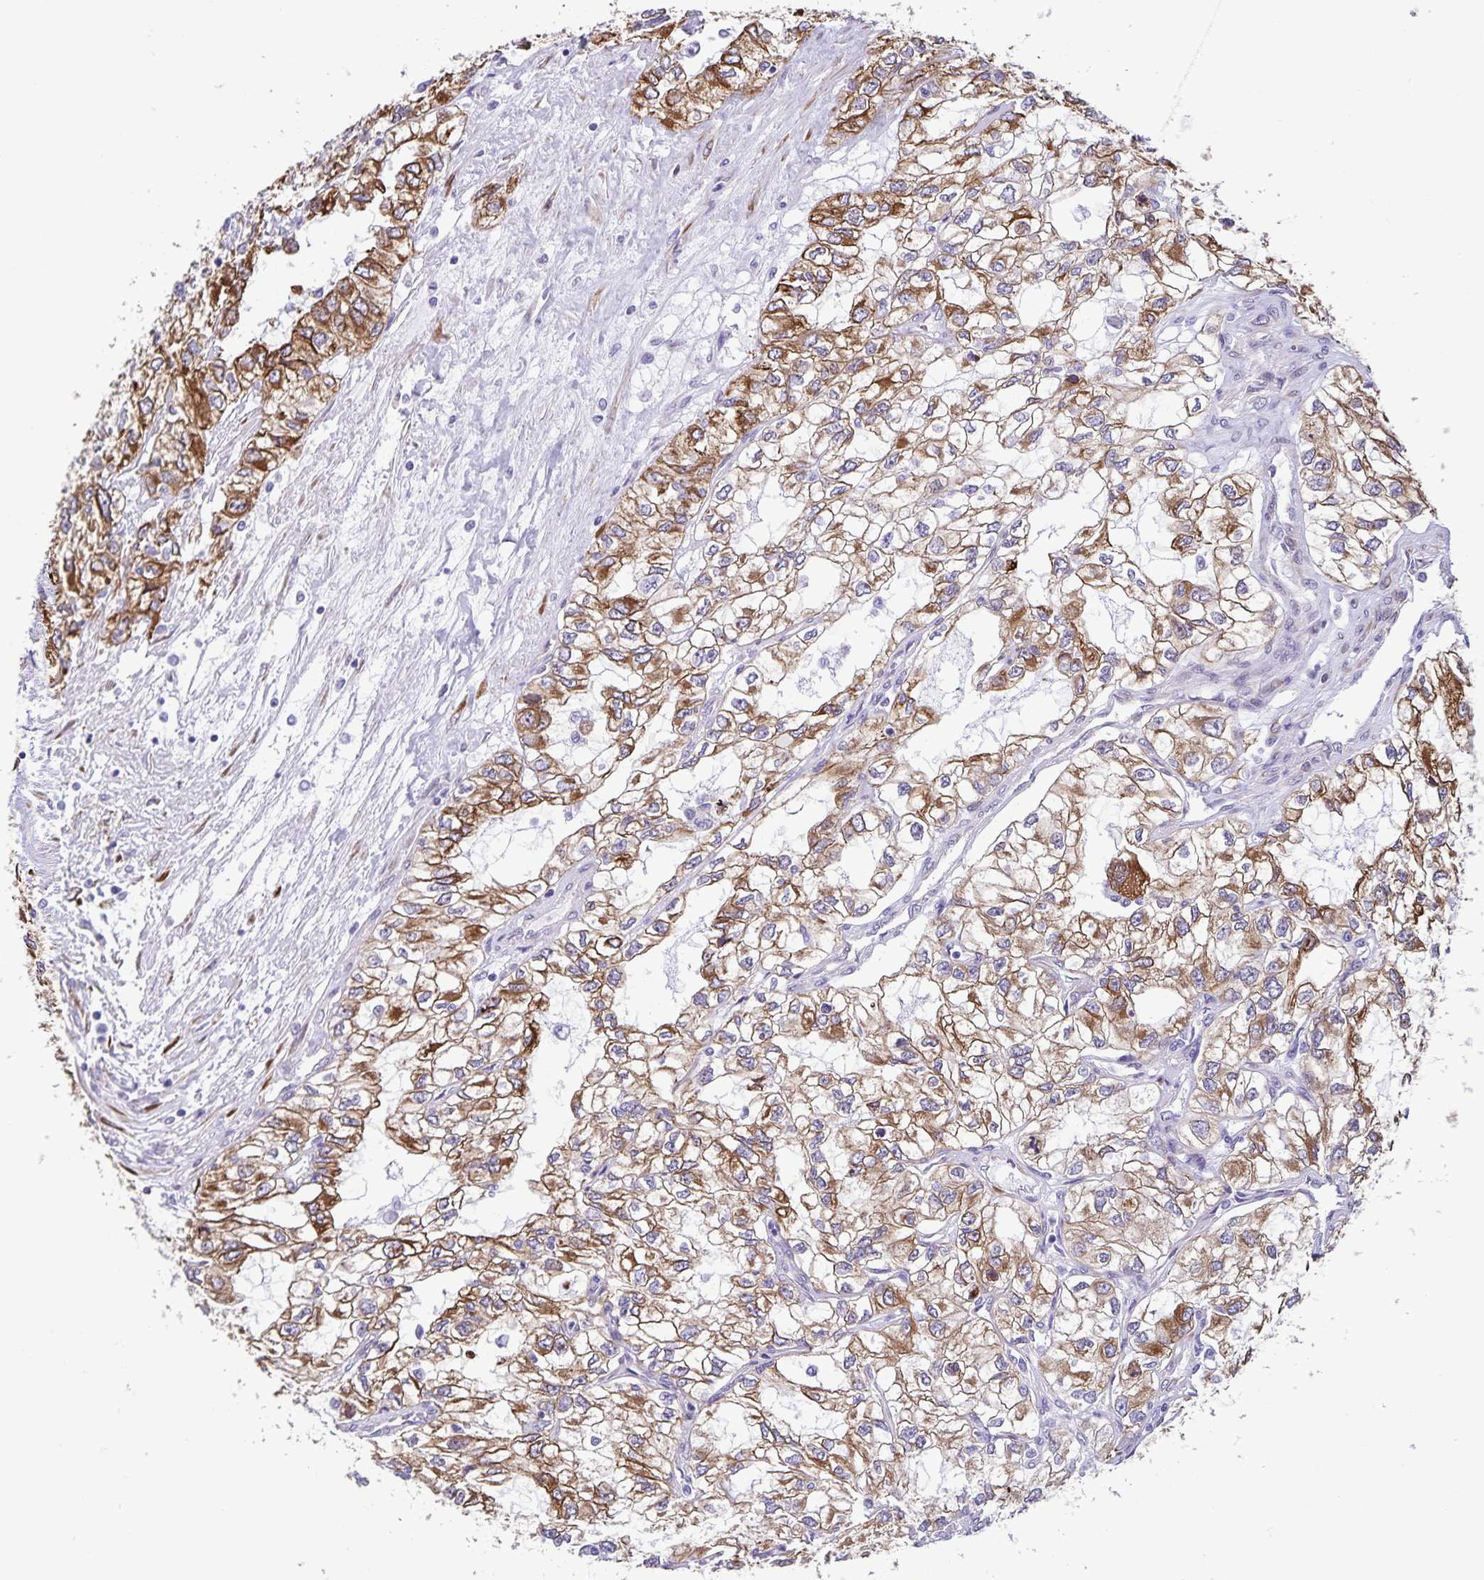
{"staining": {"intensity": "moderate", "quantity": ">75%", "location": "cytoplasmic/membranous"}, "tissue": "renal cancer", "cell_type": "Tumor cells", "image_type": "cancer", "snomed": [{"axis": "morphology", "description": "Adenocarcinoma, NOS"}, {"axis": "topography", "description": "Kidney"}], "caption": "IHC staining of renal adenocarcinoma, which reveals medium levels of moderate cytoplasmic/membranous staining in approximately >75% of tumor cells indicating moderate cytoplasmic/membranous protein staining. The staining was performed using DAB (brown) for protein detection and nuclei were counterstained in hematoxylin (blue).", "gene": "RCN1", "patient": {"sex": "female", "age": 59}}